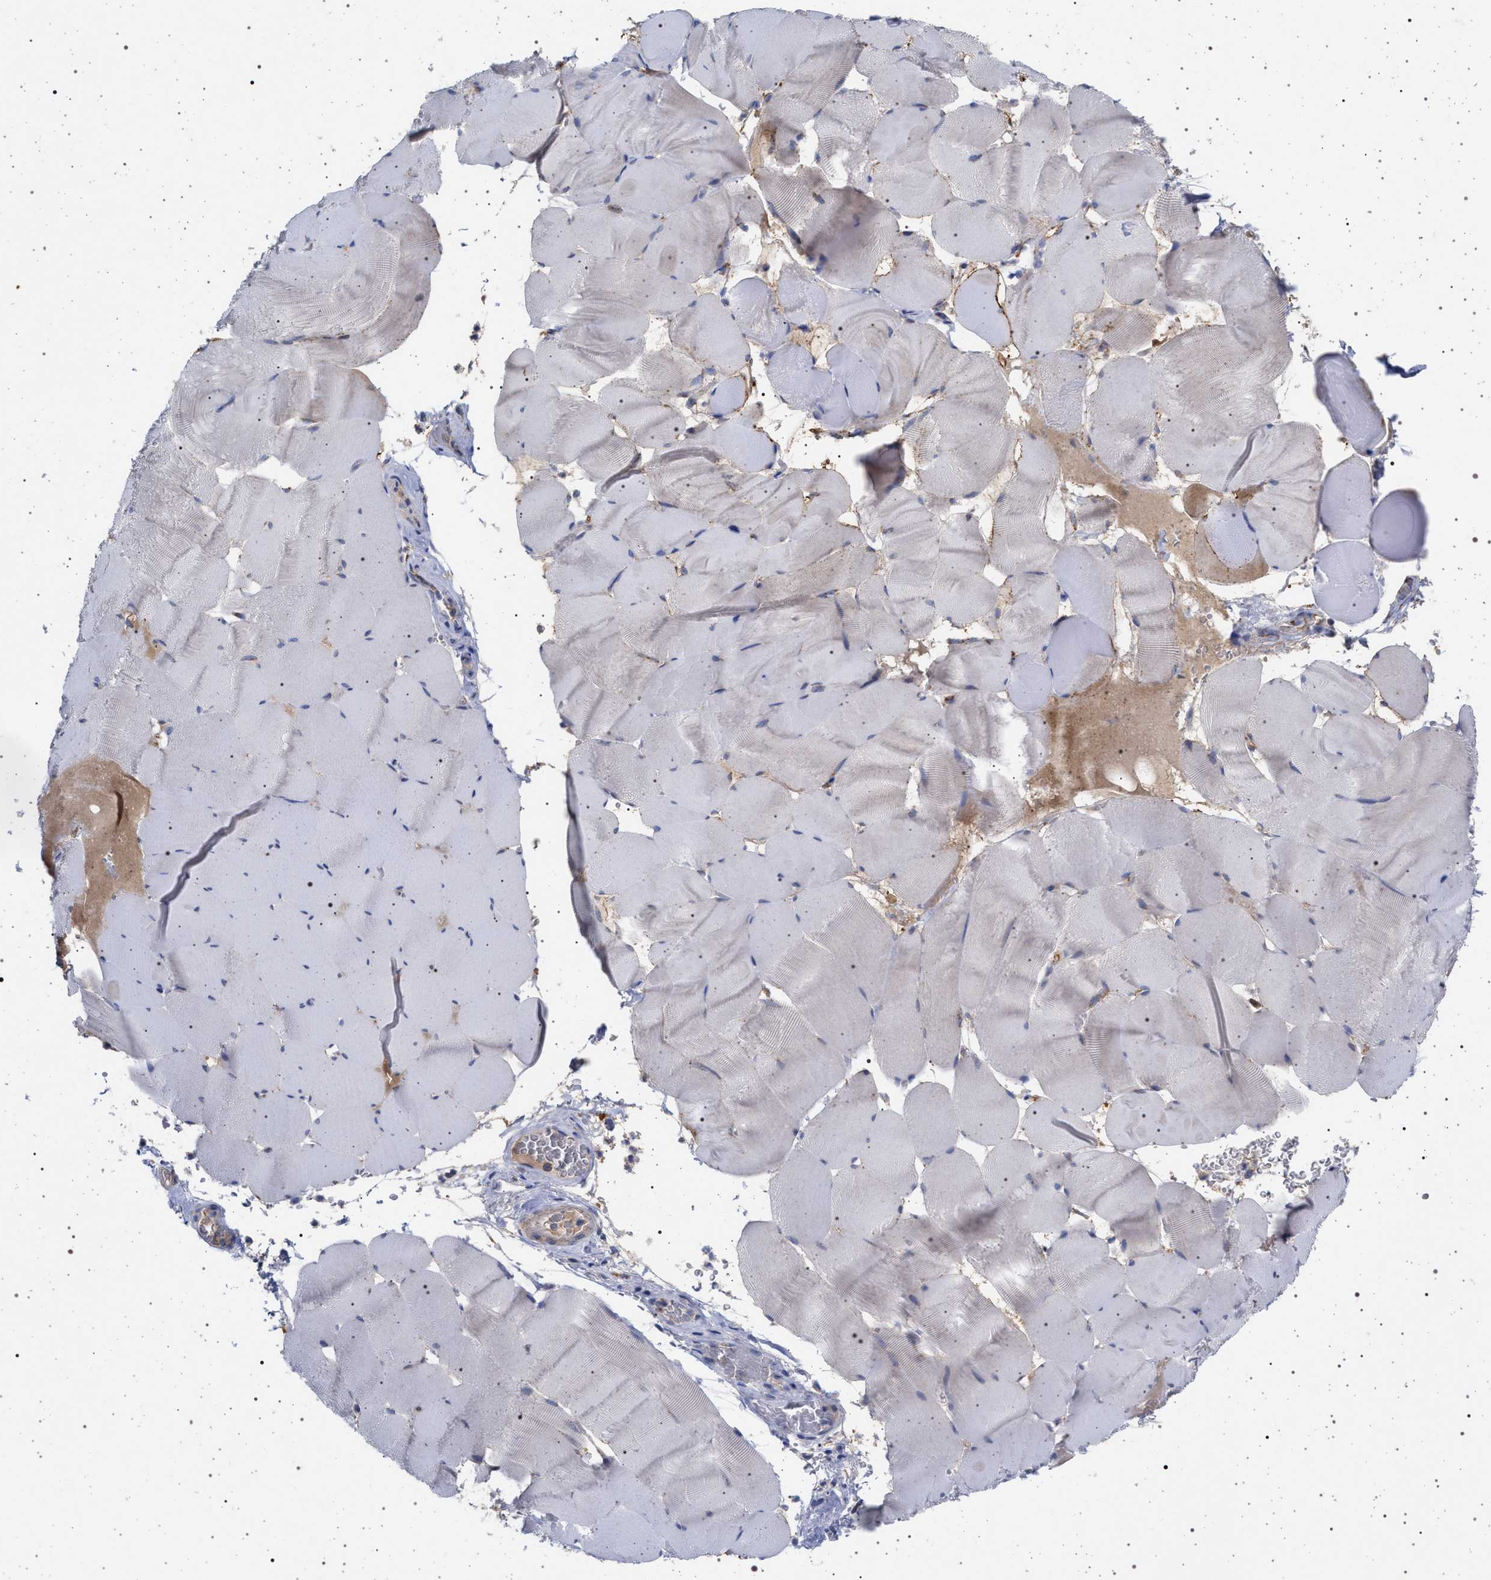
{"staining": {"intensity": "moderate", "quantity": "<25%", "location": "cytoplasmic/membranous"}, "tissue": "skeletal muscle", "cell_type": "Myocytes", "image_type": "normal", "snomed": [{"axis": "morphology", "description": "Normal tissue, NOS"}, {"axis": "topography", "description": "Skeletal muscle"}], "caption": "Protein expression analysis of unremarkable human skeletal muscle reveals moderate cytoplasmic/membranous positivity in about <25% of myocytes. The protein is shown in brown color, while the nuclei are stained blue.", "gene": "PLG", "patient": {"sex": "male", "age": 62}}